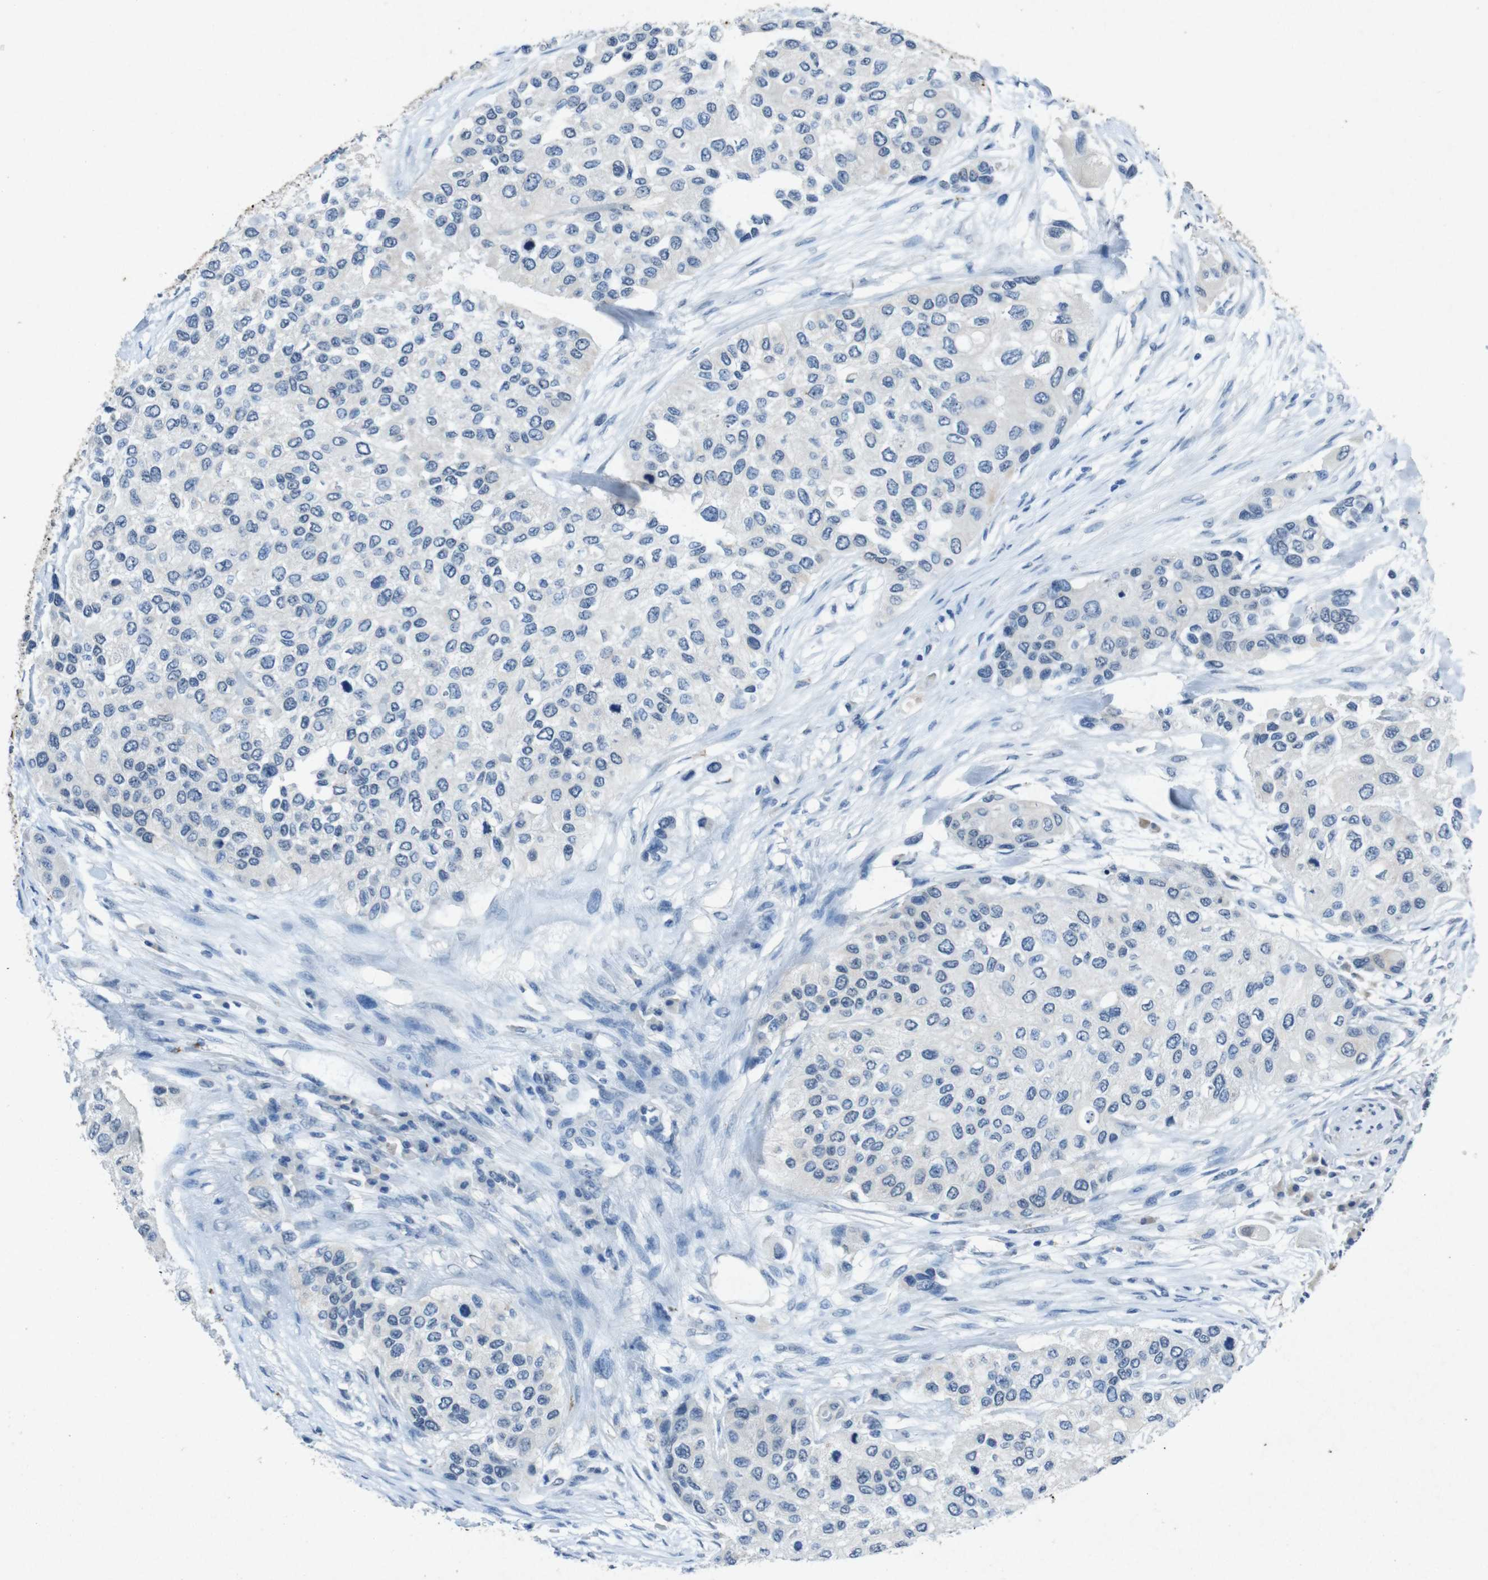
{"staining": {"intensity": "negative", "quantity": "none", "location": "none"}, "tissue": "urothelial cancer", "cell_type": "Tumor cells", "image_type": "cancer", "snomed": [{"axis": "morphology", "description": "Urothelial carcinoma, High grade"}, {"axis": "topography", "description": "Urinary bladder"}], "caption": "High power microscopy image of an immunohistochemistry image of urothelial carcinoma (high-grade), revealing no significant staining in tumor cells.", "gene": "STBD1", "patient": {"sex": "female", "age": 56}}